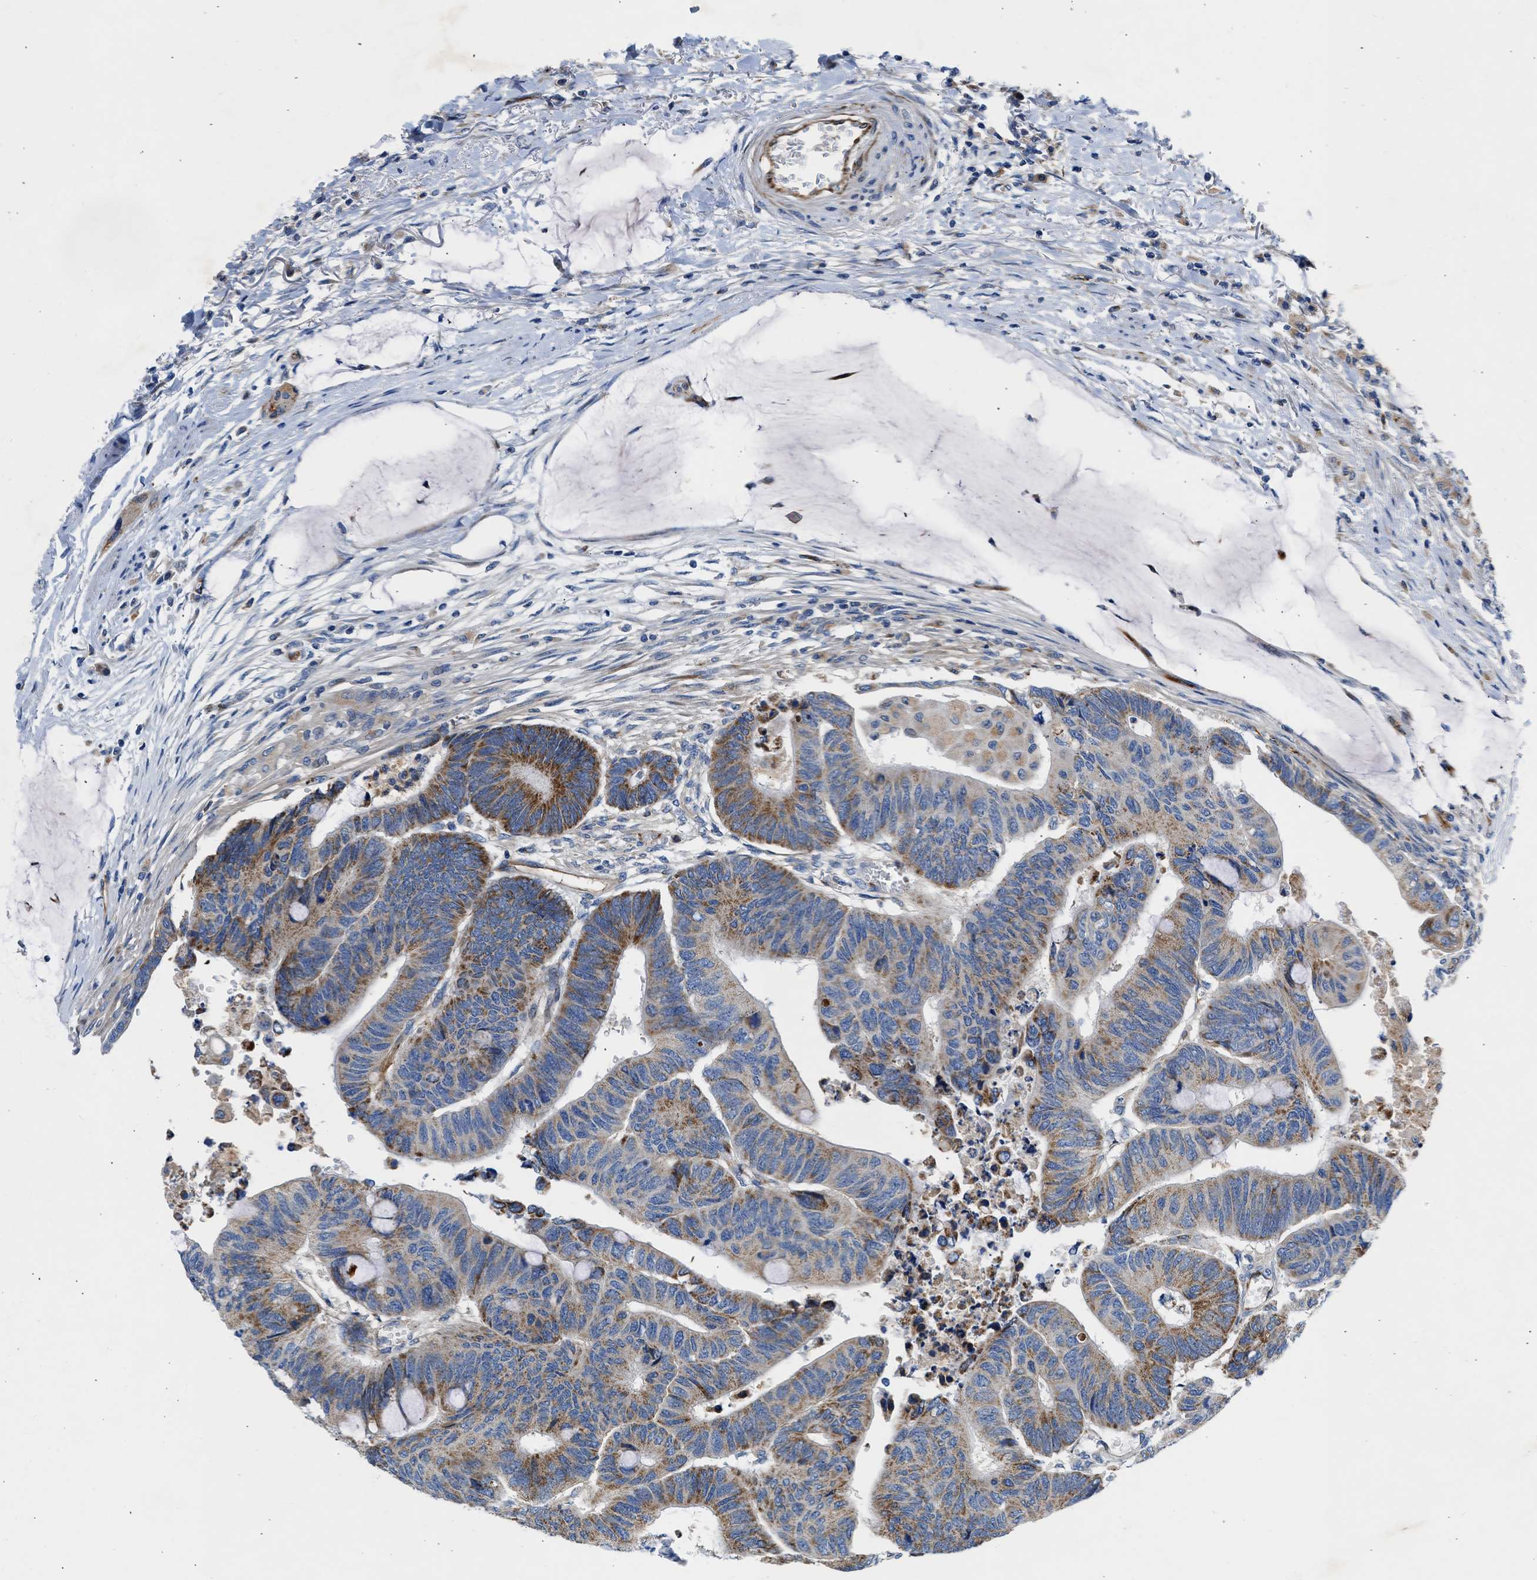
{"staining": {"intensity": "moderate", "quantity": ">75%", "location": "cytoplasmic/membranous"}, "tissue": "colorectal cancer", "cell_type": "Tumor cells", "image_type": "cancer", "snomed": [{"axis": "morphology", "description": "Normal tissue, NOS"}, {"axis": "morphology", "description": "Adenocarcinoma, NOS"}, {"axis": "topography", "description": "Rectum"}, {"axis": "topography", "description": "Peripheral nerve tissue"}], "caption": "Adenocarcinoma (colorectal) was stained to show a protein in brown. There is medium levels of moderate cytoplasmic/membranous expression in approximately >75% of tumor cells.", "gene": "ULK4", "patient": {"sex": "male", "age": 92}}